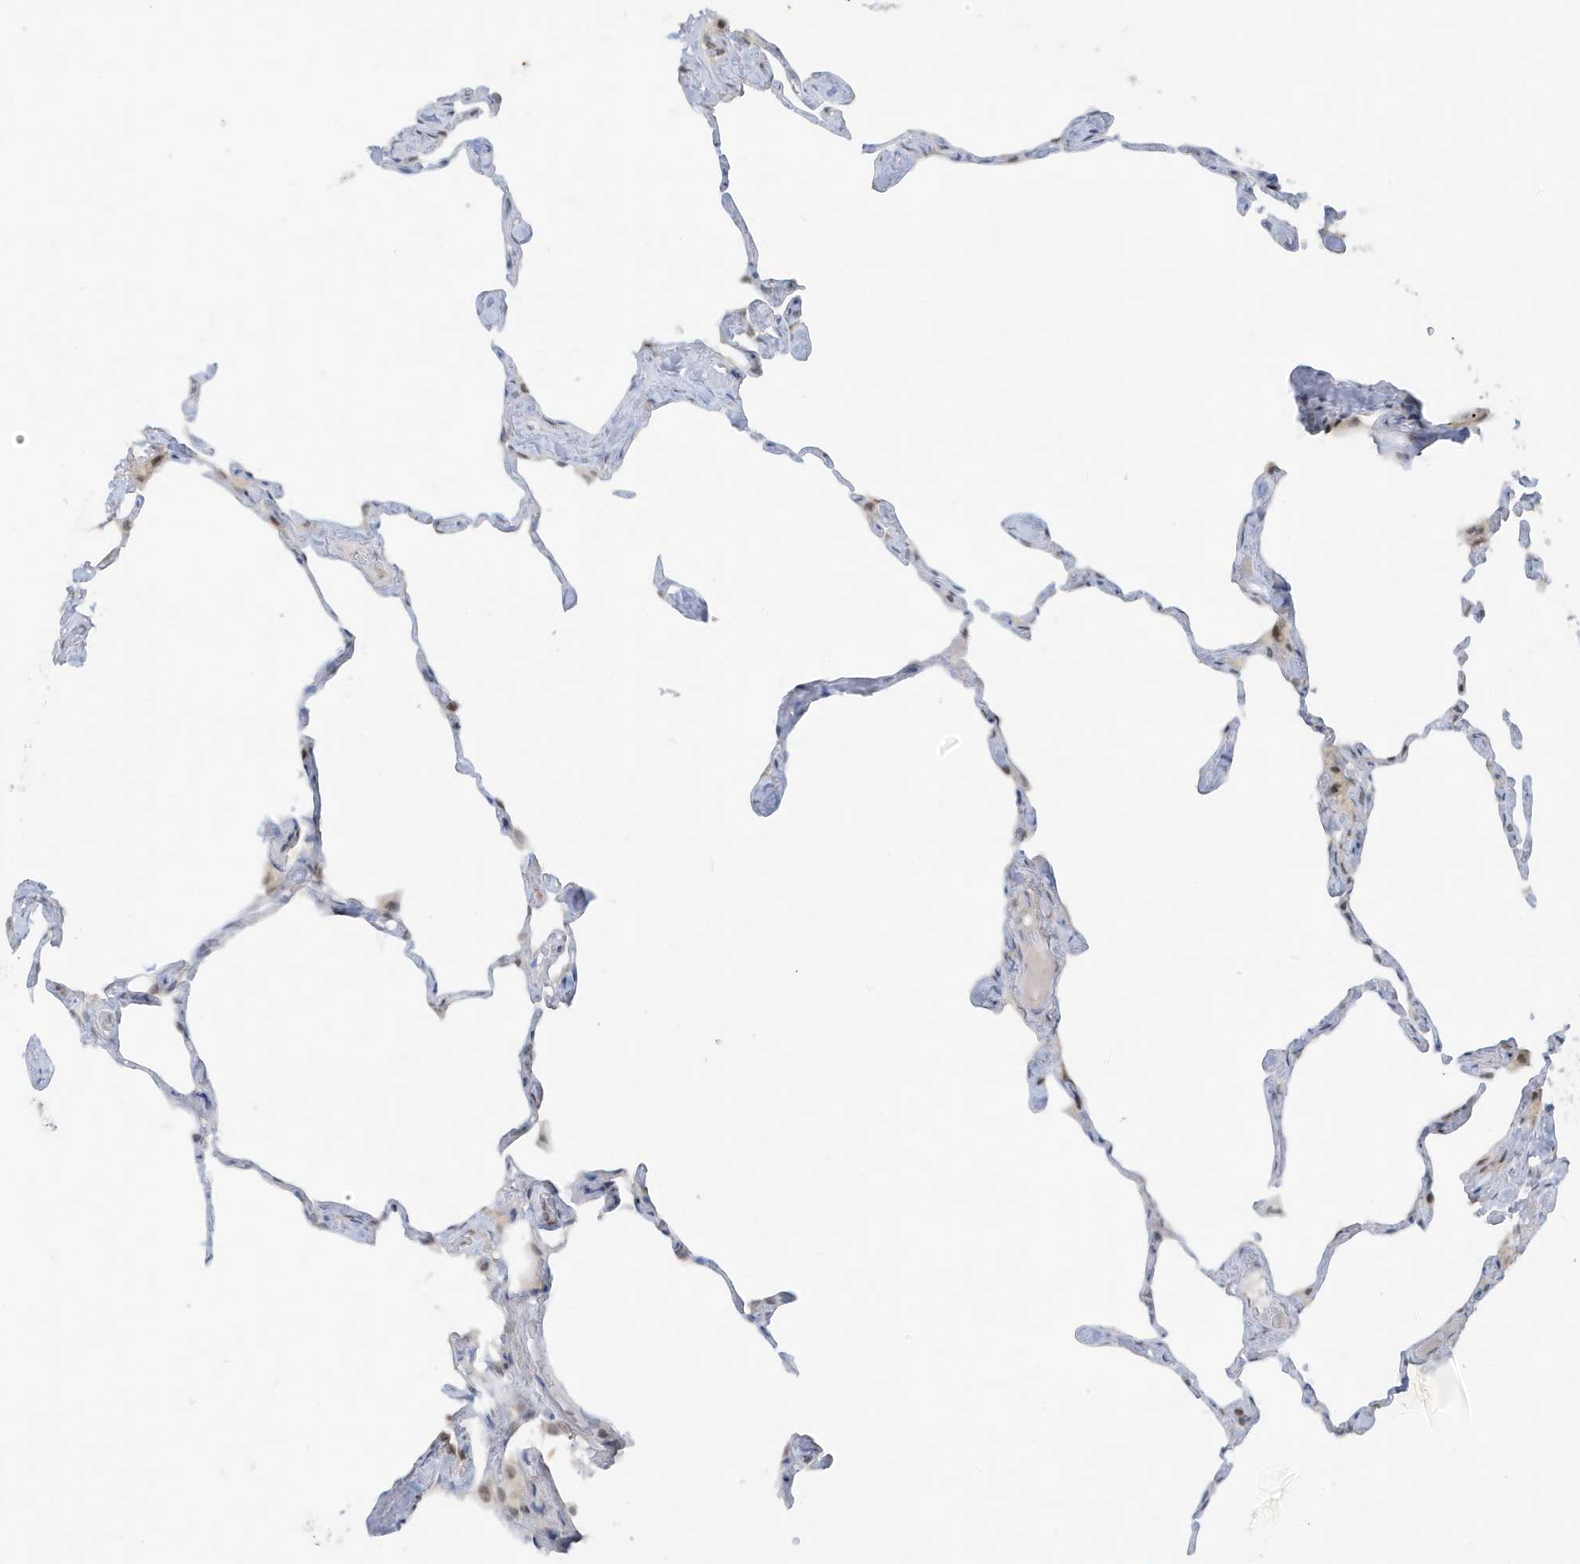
{"staining": {"intensity": "weak", "quantity": "<25%", "location": "cytoplasmic/membranous"}, "tissue": "lung", "cell_type": "Alveolar cells", "image_type": "normal", "snomed": [{"axis": "morphology", "description": "Normal tissue, NOS"}, {"axis": "topography", "description": "Lung"}], "caption": "Alveolar cells are negative for protein expression in normal human lung. The staining is performed using DAB brown chromogen with nuclei counter-stained in using hematoxylin.", "gene": "OGA", "patient": {"sex": "male", "age": 65}}